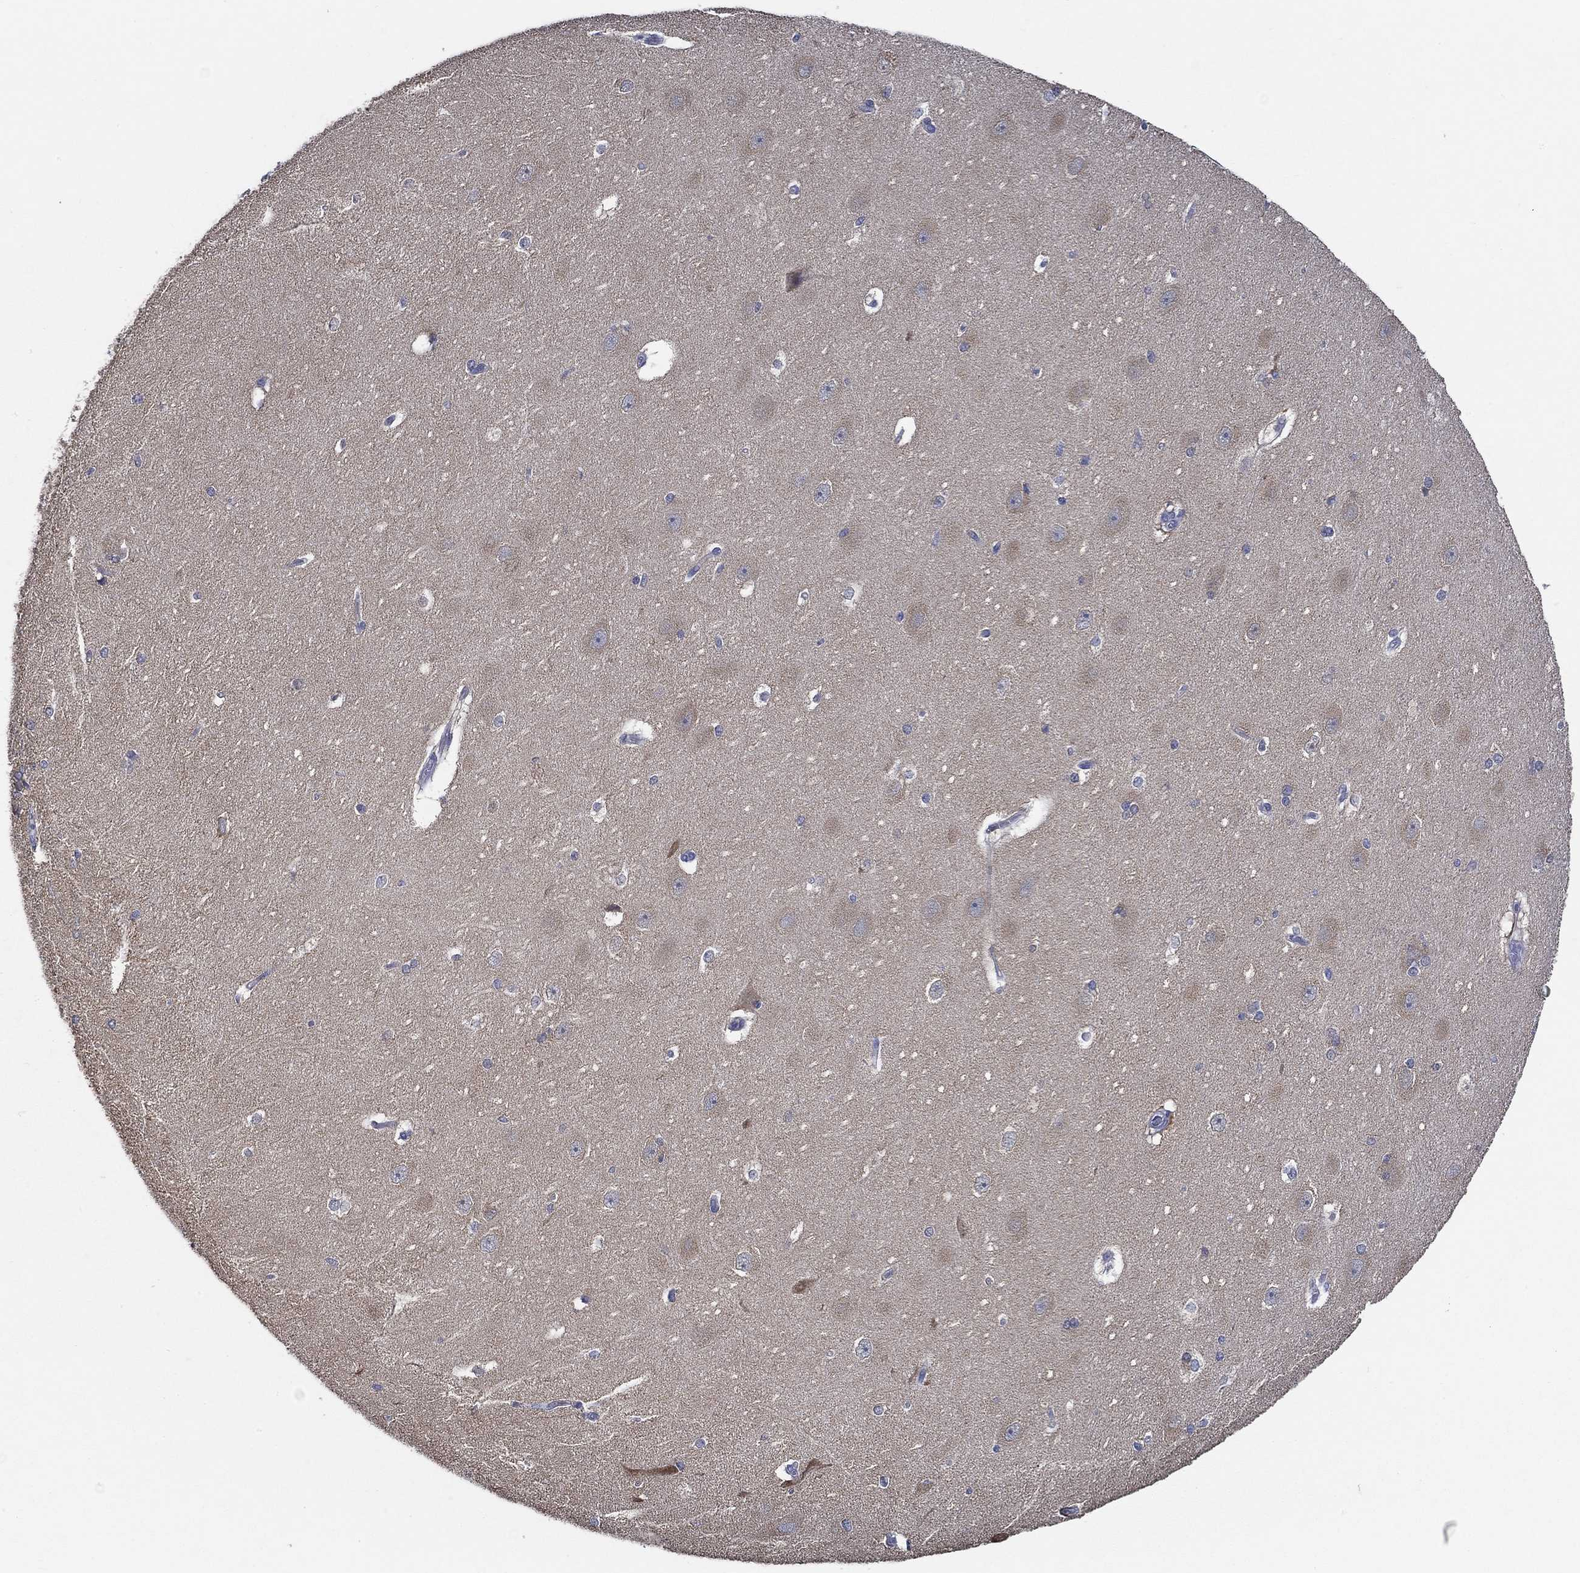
{"staining": {"intensity": "negative", "quantity": "none", "location": "none"}, "tissue": "hippocampus", "cell_type": "Glial cells", "image_type": "normal", "snomed": [{"axis": "morphology", "description": "Normal tissue, NOS"}, {"axis": "topography", "description": "Cerebral cortex"}, {"axis": "topography", "description": "Hippocampus"}], "caption": "High power microscopy photomicrograph of an immunohistochemistry (IHC) photomicrograph of unremarkable hippocampus, revealing no significant staining in glial cells. (DAB (3,3'-diaminobenzidine) immunohistochemistry, high magnification).", "gene": "DOCK3", "patient": {"sex": "female", "age": 19}}